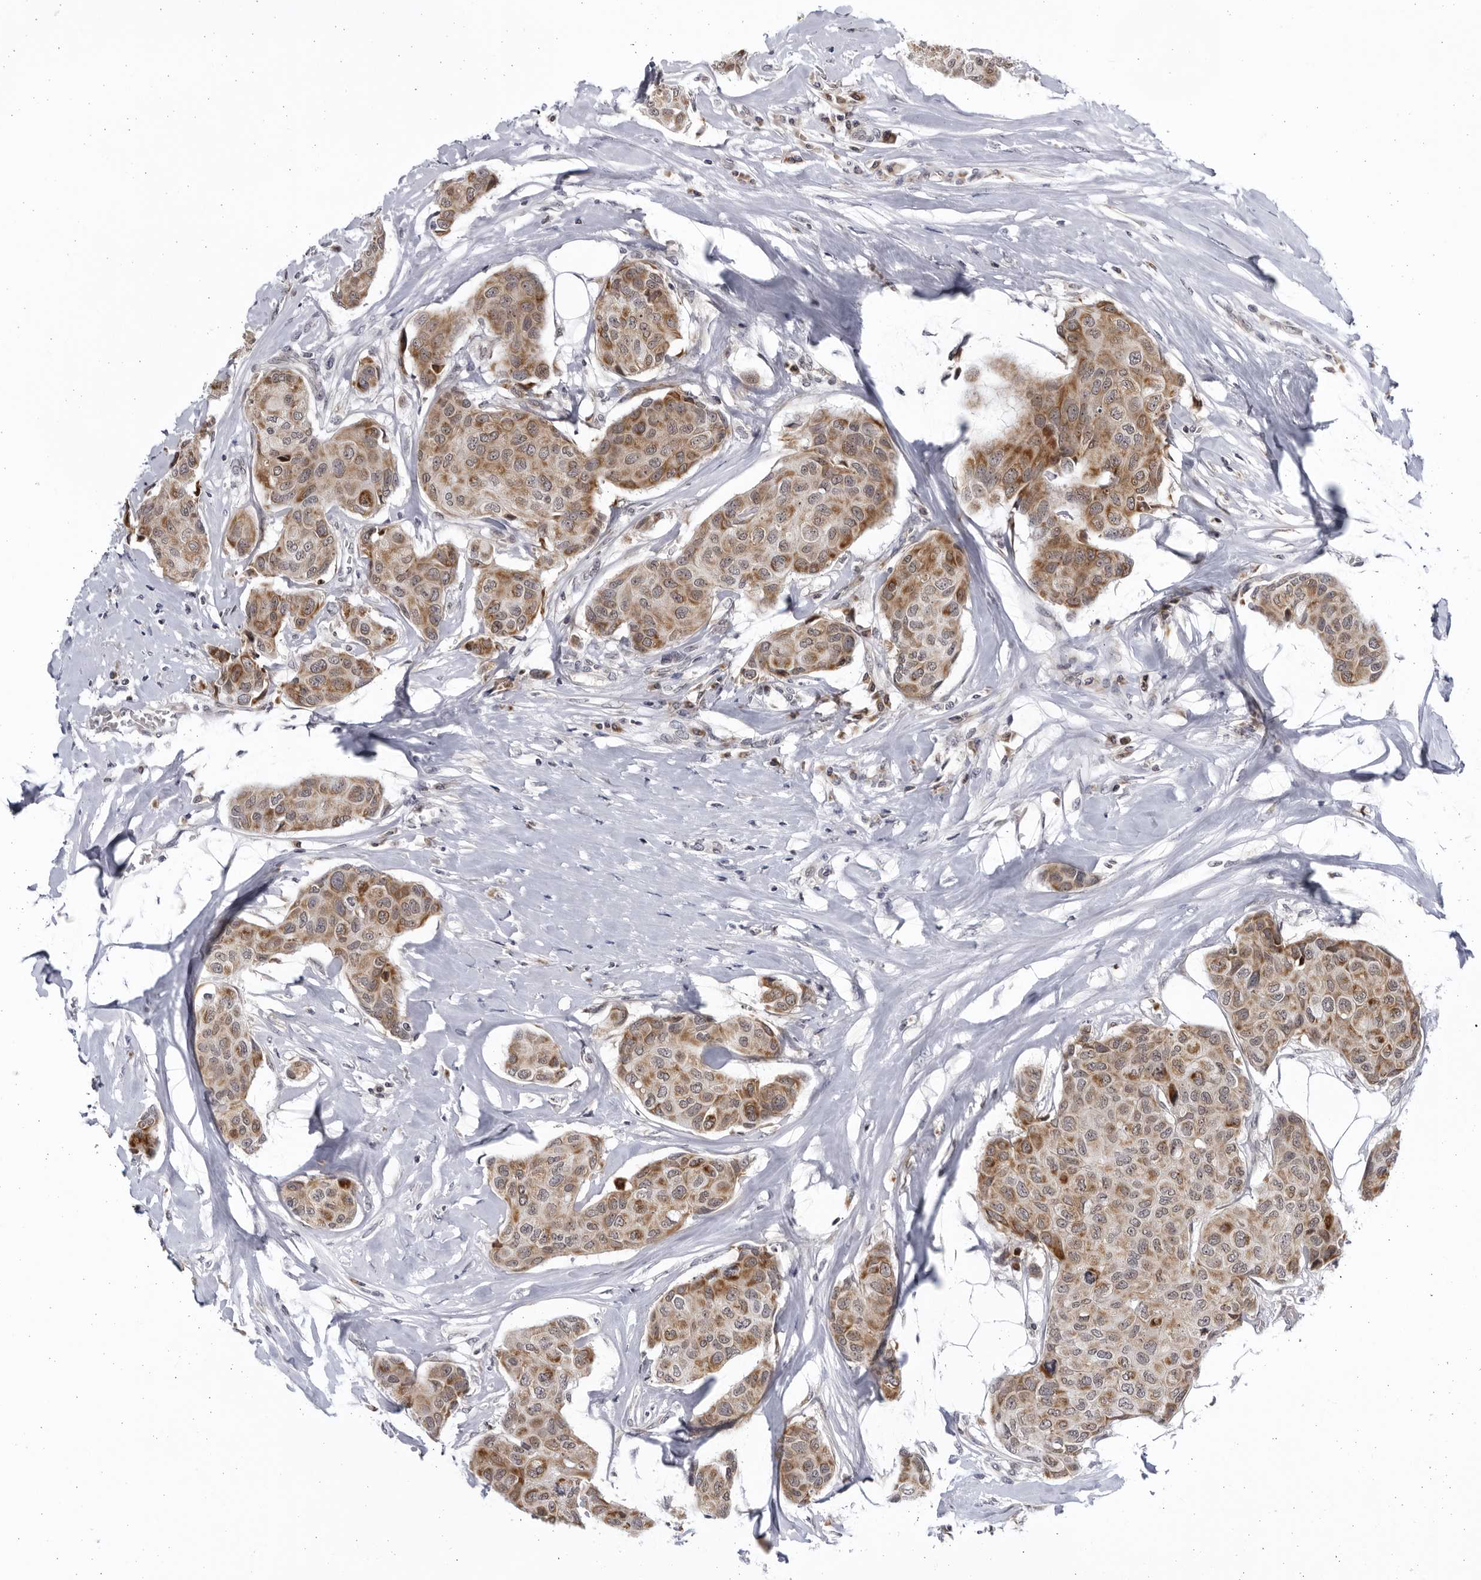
{"staining": {"intensity": "moderate", "quantity": ">75%", "location": "cytoplasmic/membranous"}, "tissue": "breast cancer", "cell_type": "Tumor cells", "image_type": "cancer", "snomed": [{"axis": "morphology", "description": "Duct carcinoma"}, {"axis": "topography", "description": "Breast"}], "caption": "Breast cancer (intraductal carcinoma) stained for a protein (brown) shows moderate cytoplasmic/membranous positive staining in approximately >75% of tumor cells.", "gene": "SLC25A22", "patient": {"sex": "female", "age": 80}}